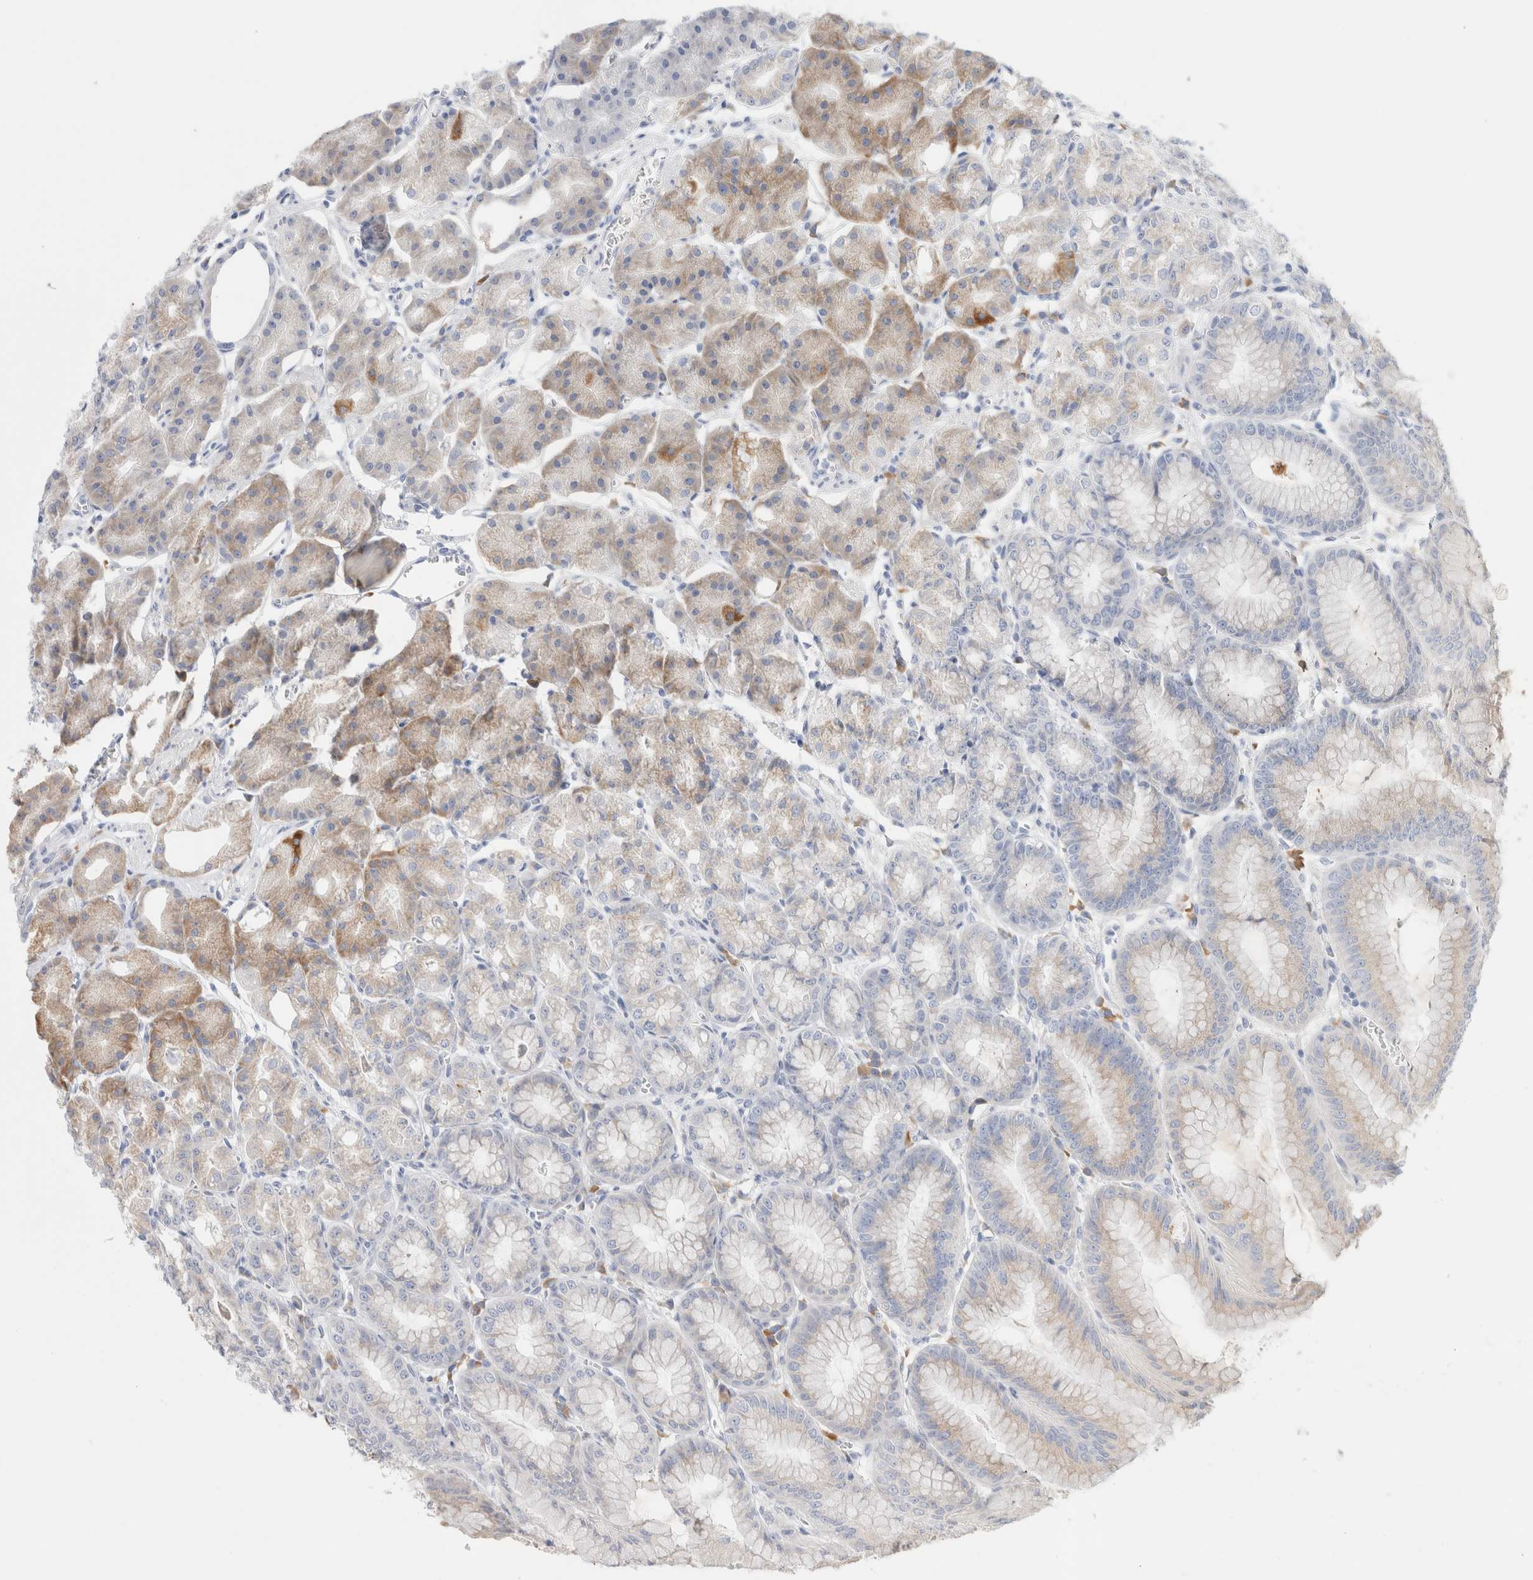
{"staining": {"intensity": "moderate", "quantity": "<25%", "location": "cytoplasmic/membranous"}, "tissue": "stomach", "cell_type": "Glandular cells", "image_type": "normal", "snomed": [{"axis": "morphology", "description": "Normal tissue, NOS"}, {"axis": "topography", "description": "Stomach, lower"}], "caption": "Glandular cells display moderate cytoplasmic/membranous staining in about <25% of cells in benign stomach.", "gene": "CSK", "patient": {"sex": "male", "age": 71}}